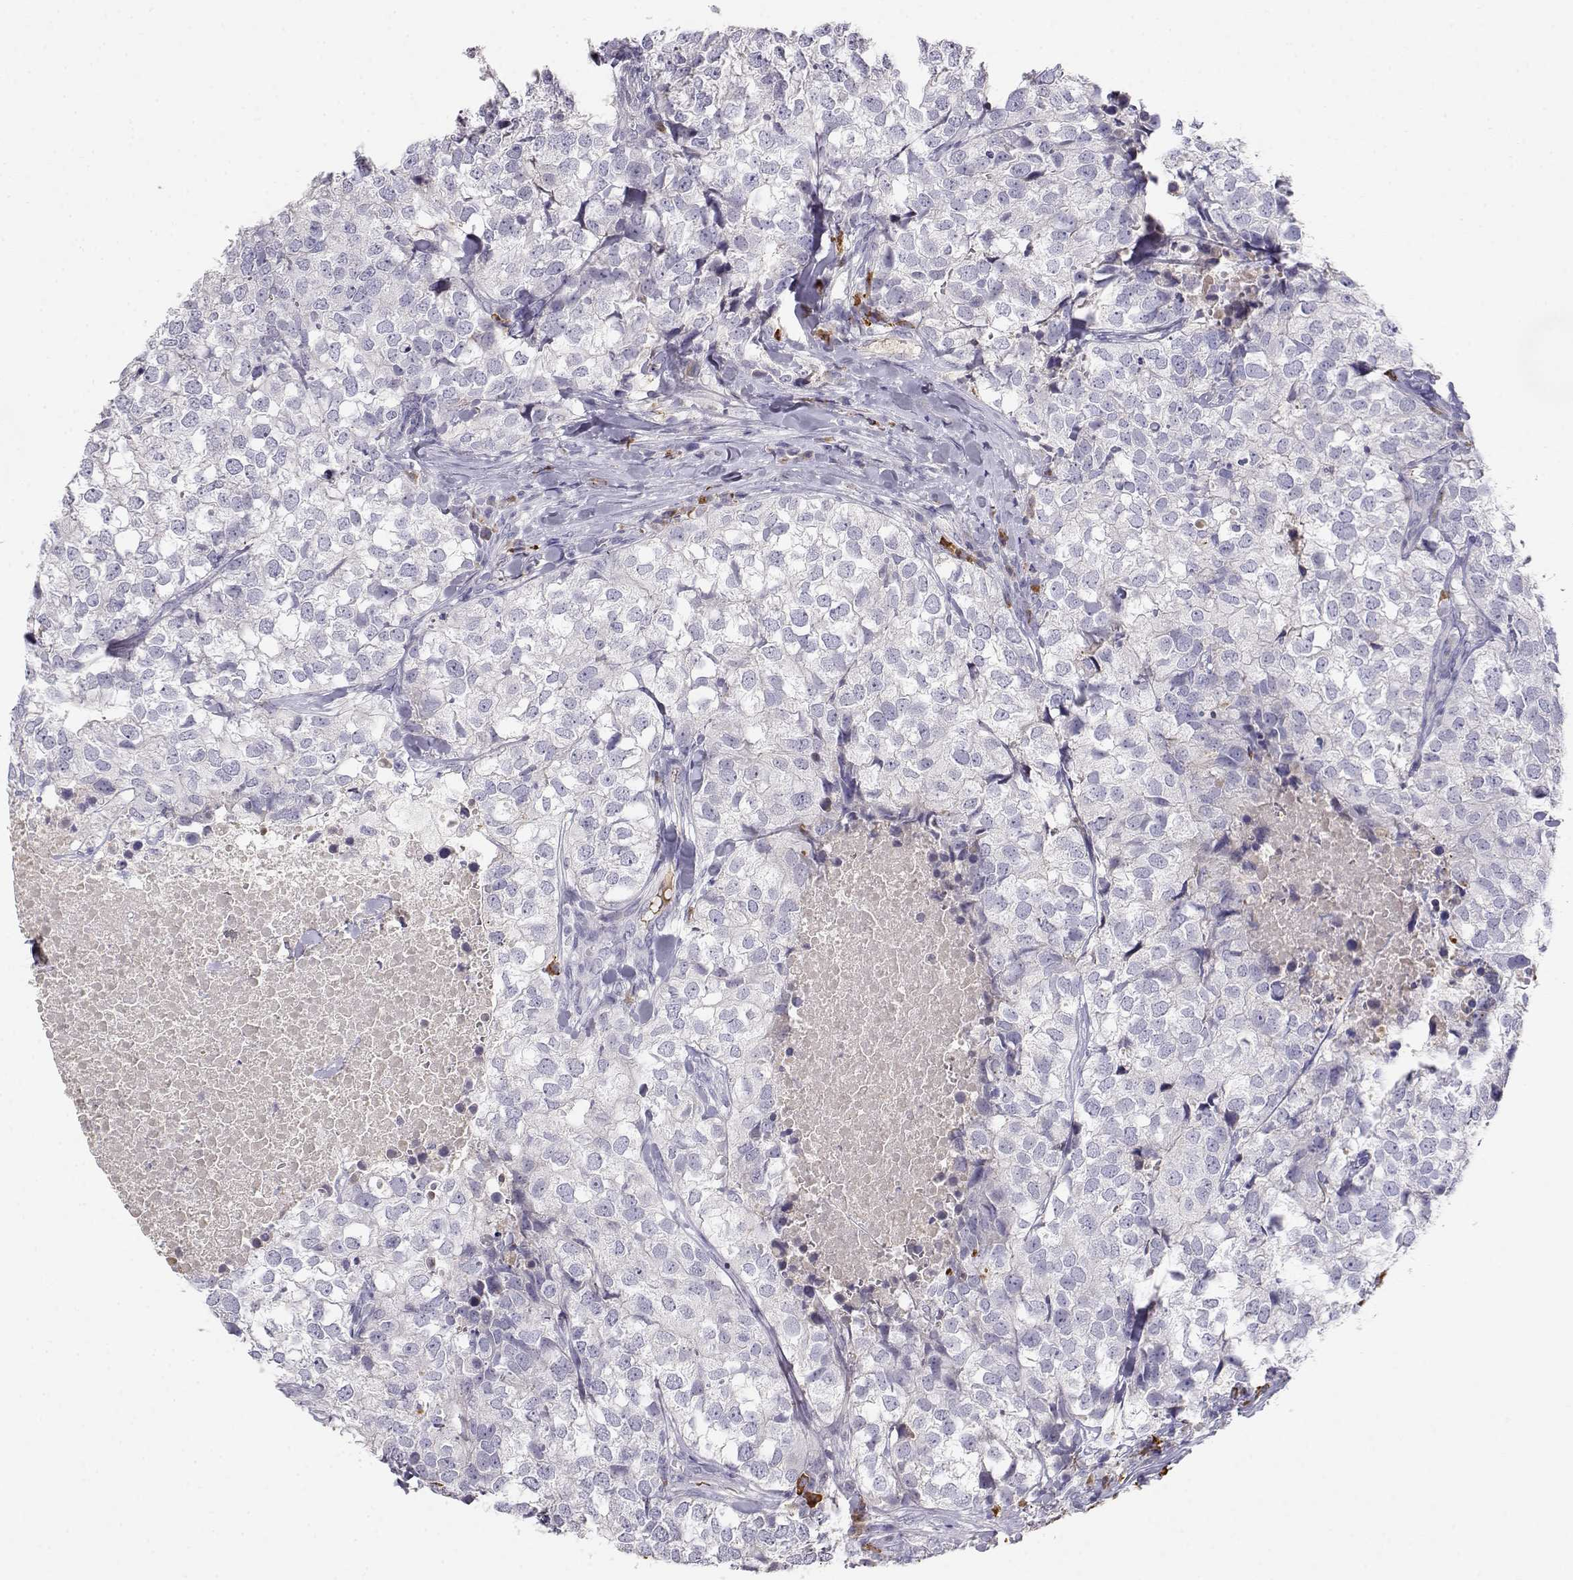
{"staining": {"intensity": "negative", "quantity": "none", "location": "none"}, "tissue": "breast cancer", "cell_type": "Tumor cells", "image_type": "cancer", "snomed": [{"axis": "morphology", "description": "Duct carcinoma"}, {"axis": "topography", "description": "Breast"}], "caption": "Intraductal carcinoma (breast) was stained to show a protein in brown. There is no significant positivity in tumor cells.", "gene": "CDHR1", "patient": {"sex": "female", "age": 30}}